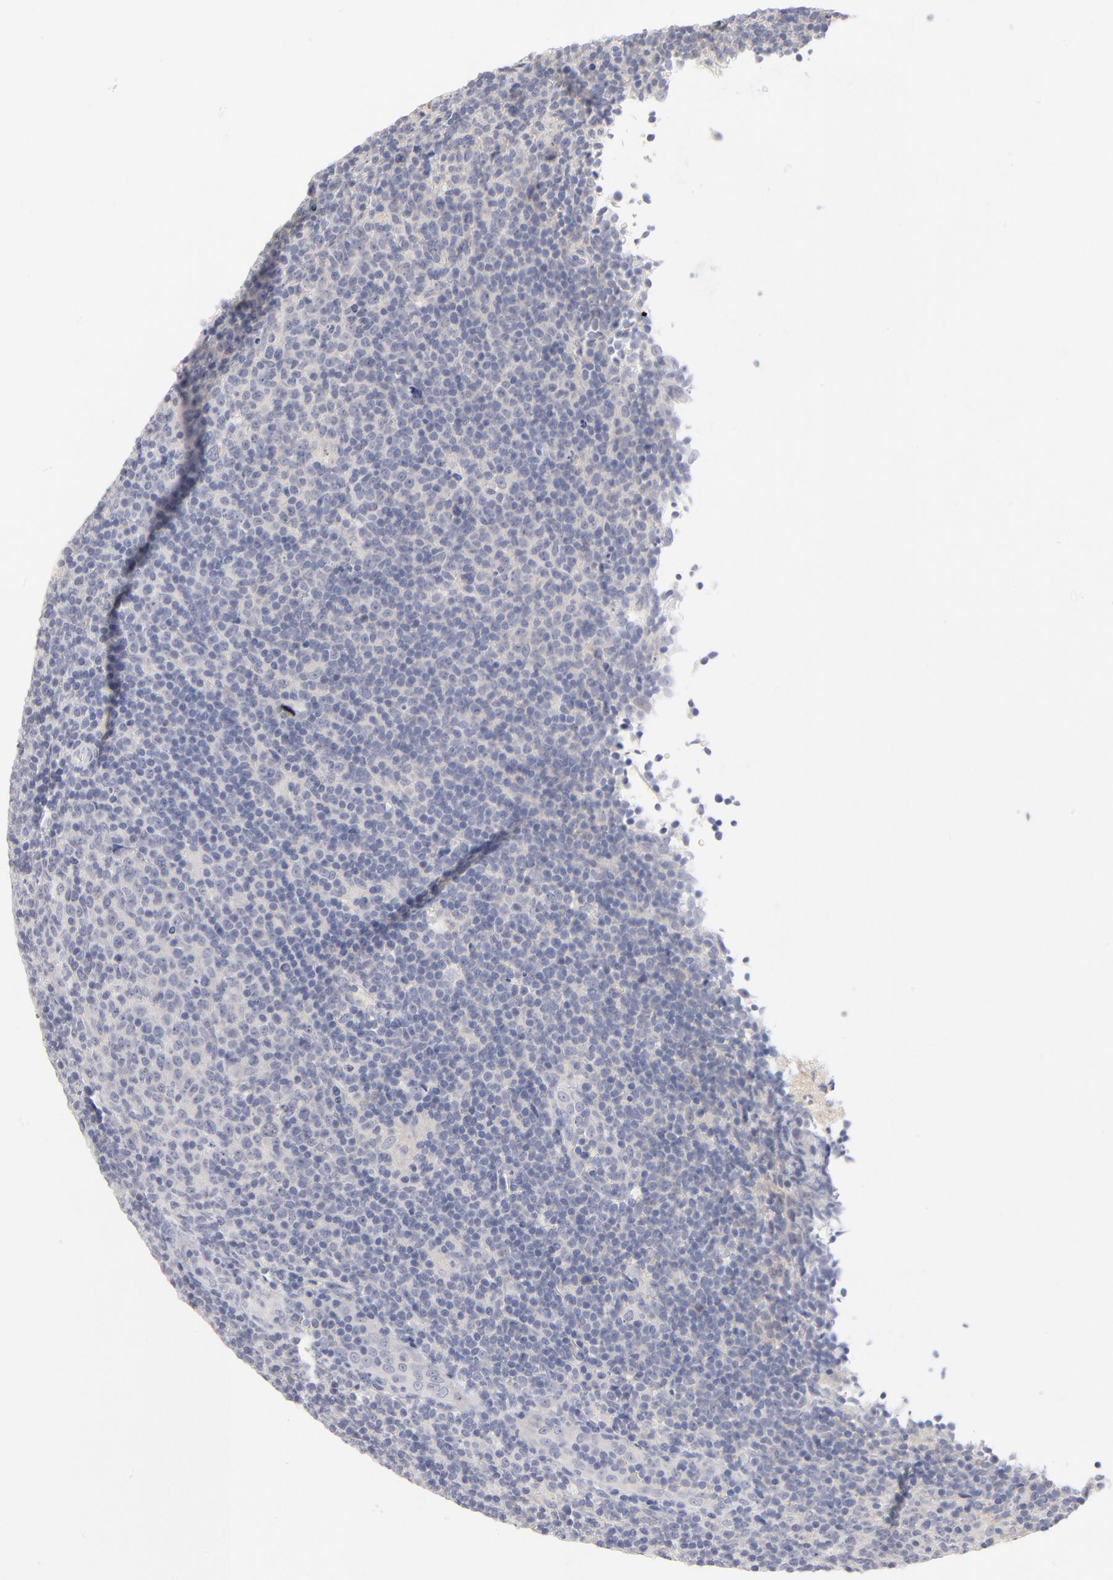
{"staining": {"intensity": "negative", "quantity": "none", "location": "none"}, "tissue": "lymphoma", "cell_type": "Tumor cells", "image_type": "cancer", "snomed": [{"axis": "morphology", "description": "Malignant lymphoma, non-Hodgkin's type, Low grade"}, {"axis": "topography", "description": "Lymph node"}], "caption": "Human malignant lymphoma, non-Hodgkin's type (low-grade) stained for a protein using immunohistochemistry reveals no positivity in tumor cells.", "gene": "F12", "patient": {"sex": "male", "age": 70}}